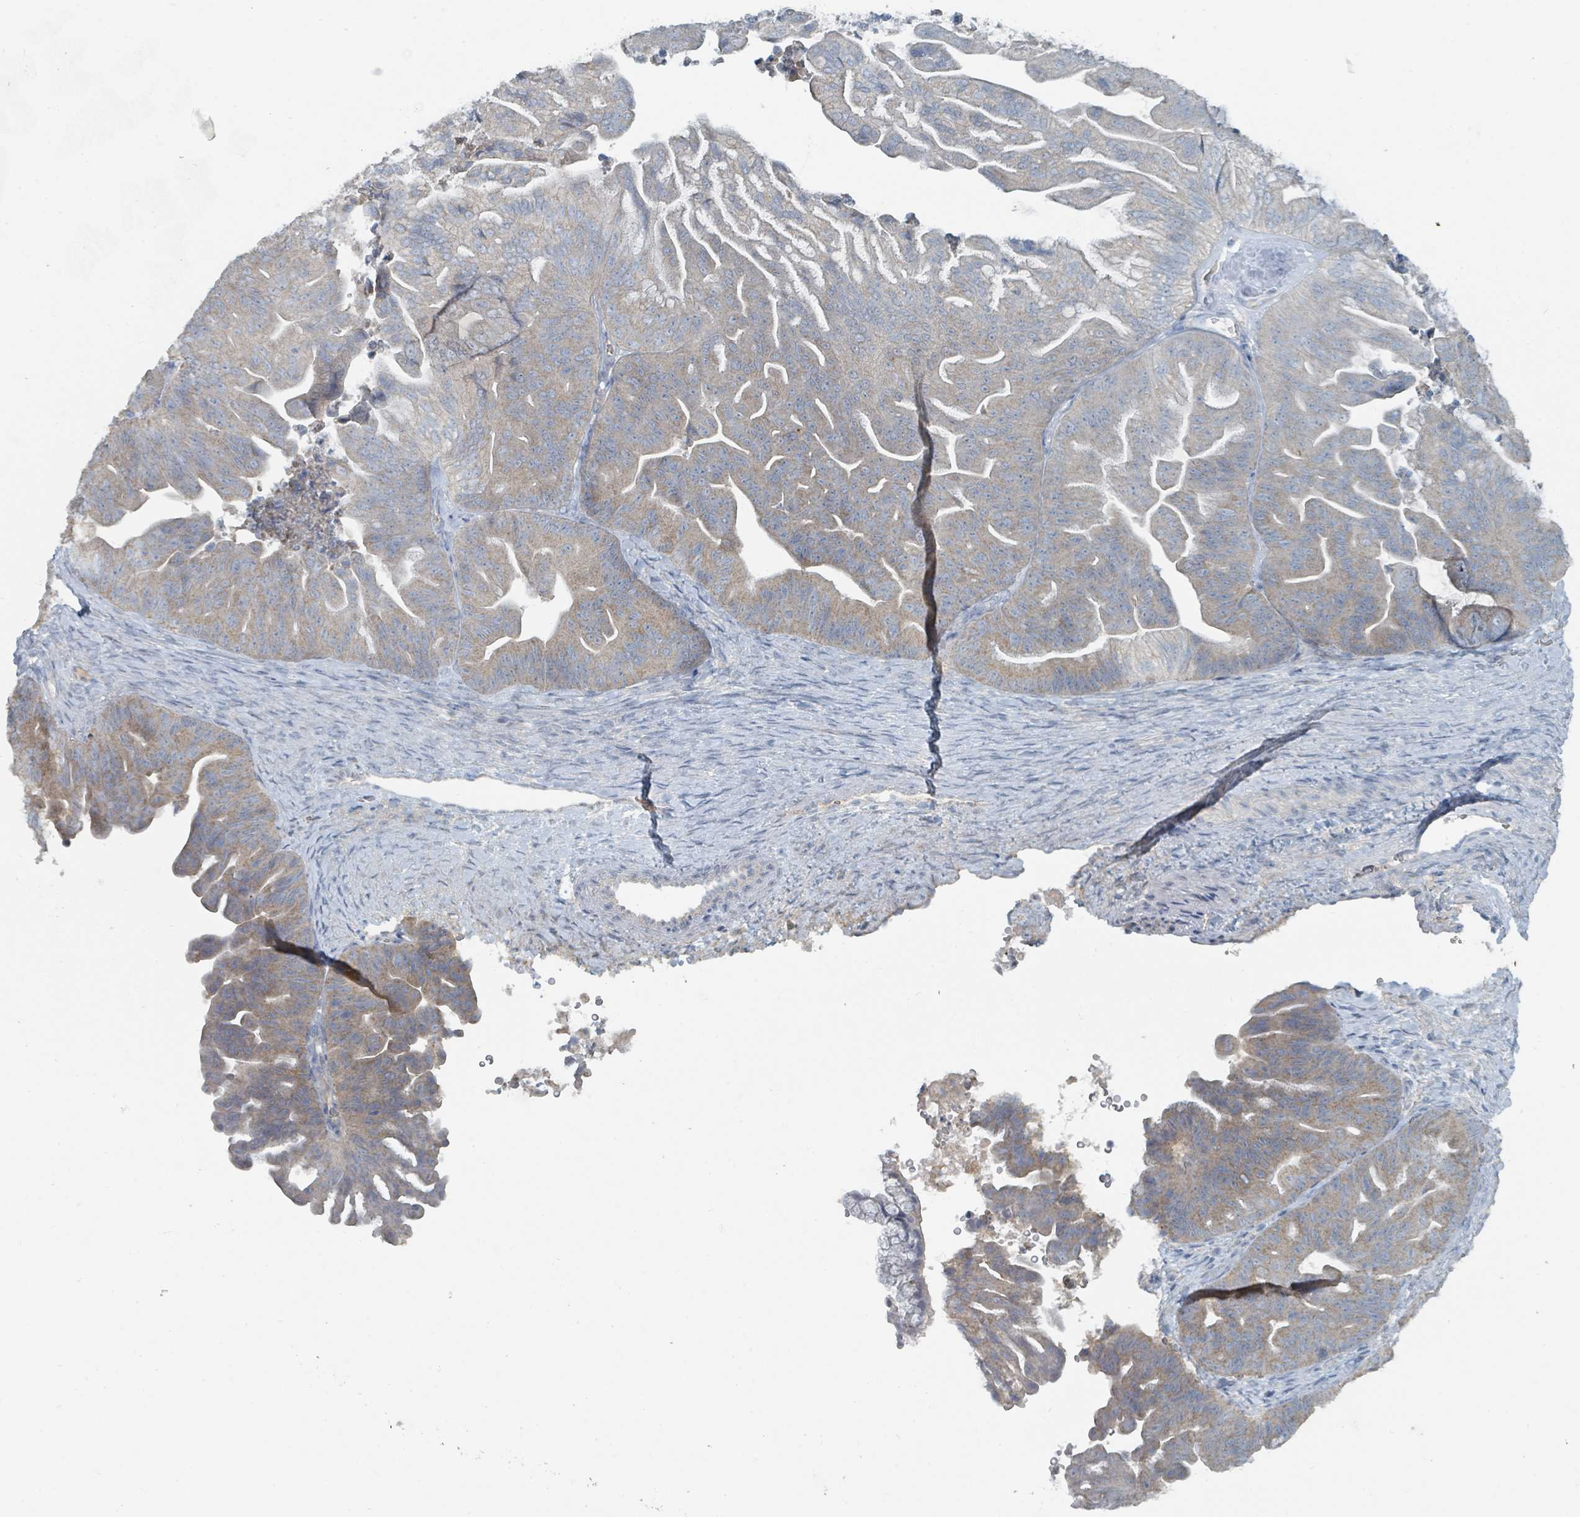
{"staining": {"intensity": "weak", "quantity": "25%-75%", "location": "cytoplasmic/membranous"}, "tissue": "ovarian cancer", "cell_type": "Tumor cells", "image_type": "cancer", "snomed": [{"axis": "morphology", "description": "Cystadenocarcinoma, mucinous, NOS"}, {"axis": "topography", "description": "Ovary"}], "caption": "Human ovarian cancer (mucinous cystadenocarcinoma) stained with a brown dye displays weak cytoplasmic/membranous positive staining in about 25%-75% of tumor cells.", "gene": "RASA4", "patient": {"sex": "female", "age": 67}}